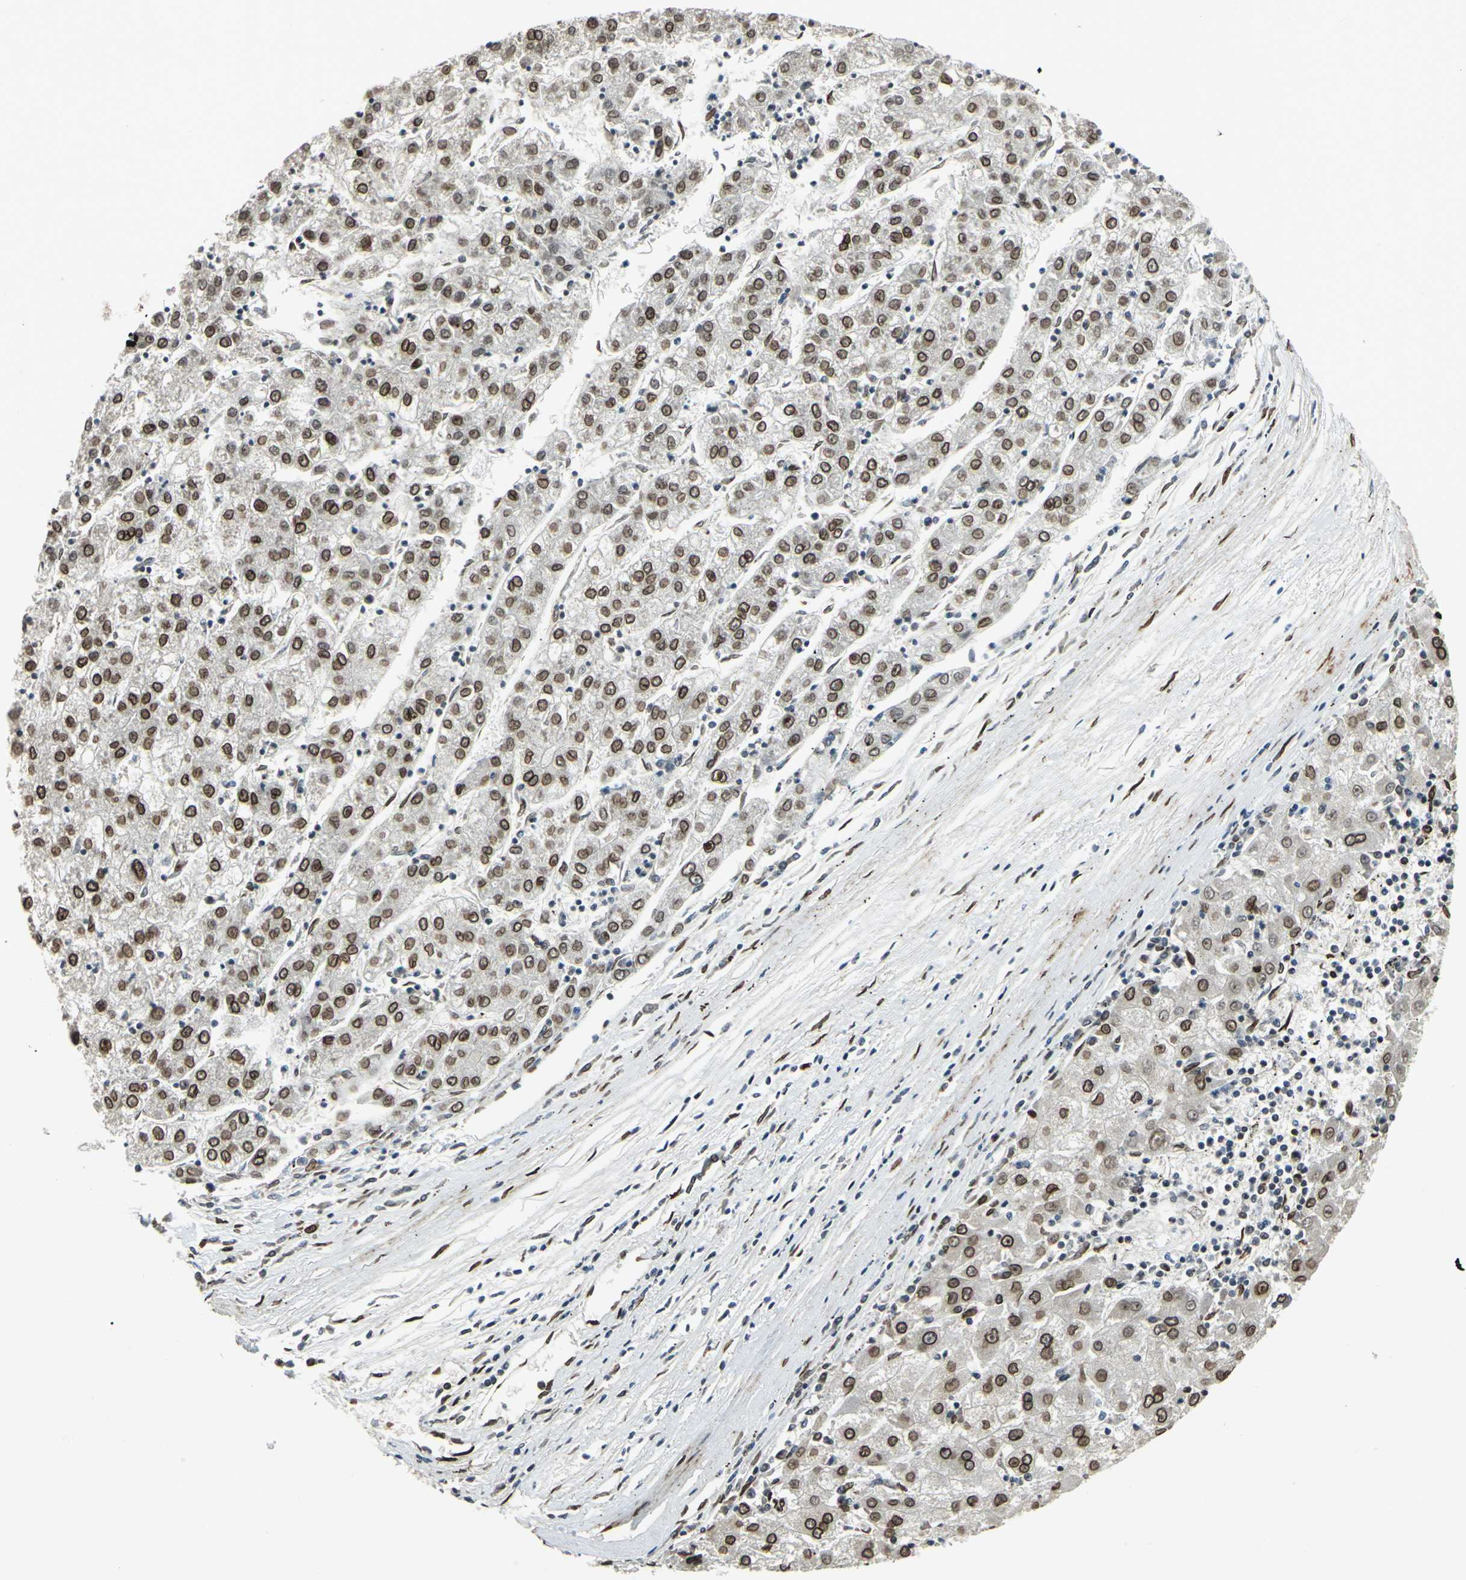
{"staining": {"intensity": "strong", "quantity": ">75%", "location": "cytoplasmic/membranous,nuclear"}, "tissue": "liver cancer", "cell_type": "Tumor cells", "image_type": "cancer", "snomed": [{"axis": "morphology", "description": "Carcinoma, Hepatocellular, NOS"}, {"axis": "topography", "description": "Liver"}], "caption": "Hepatocellular carcinoma (liver) stained with DAB immunohistochemistry (IHC) reveals high levels of strong cytoplasmic/membranous and nuclear staining in about >75% of tumor cells. (DAB = brown stain, brightfield microscopy at high magnification).", "gene": "ISY1", "patient": {"sex": "male", "age": 72}}